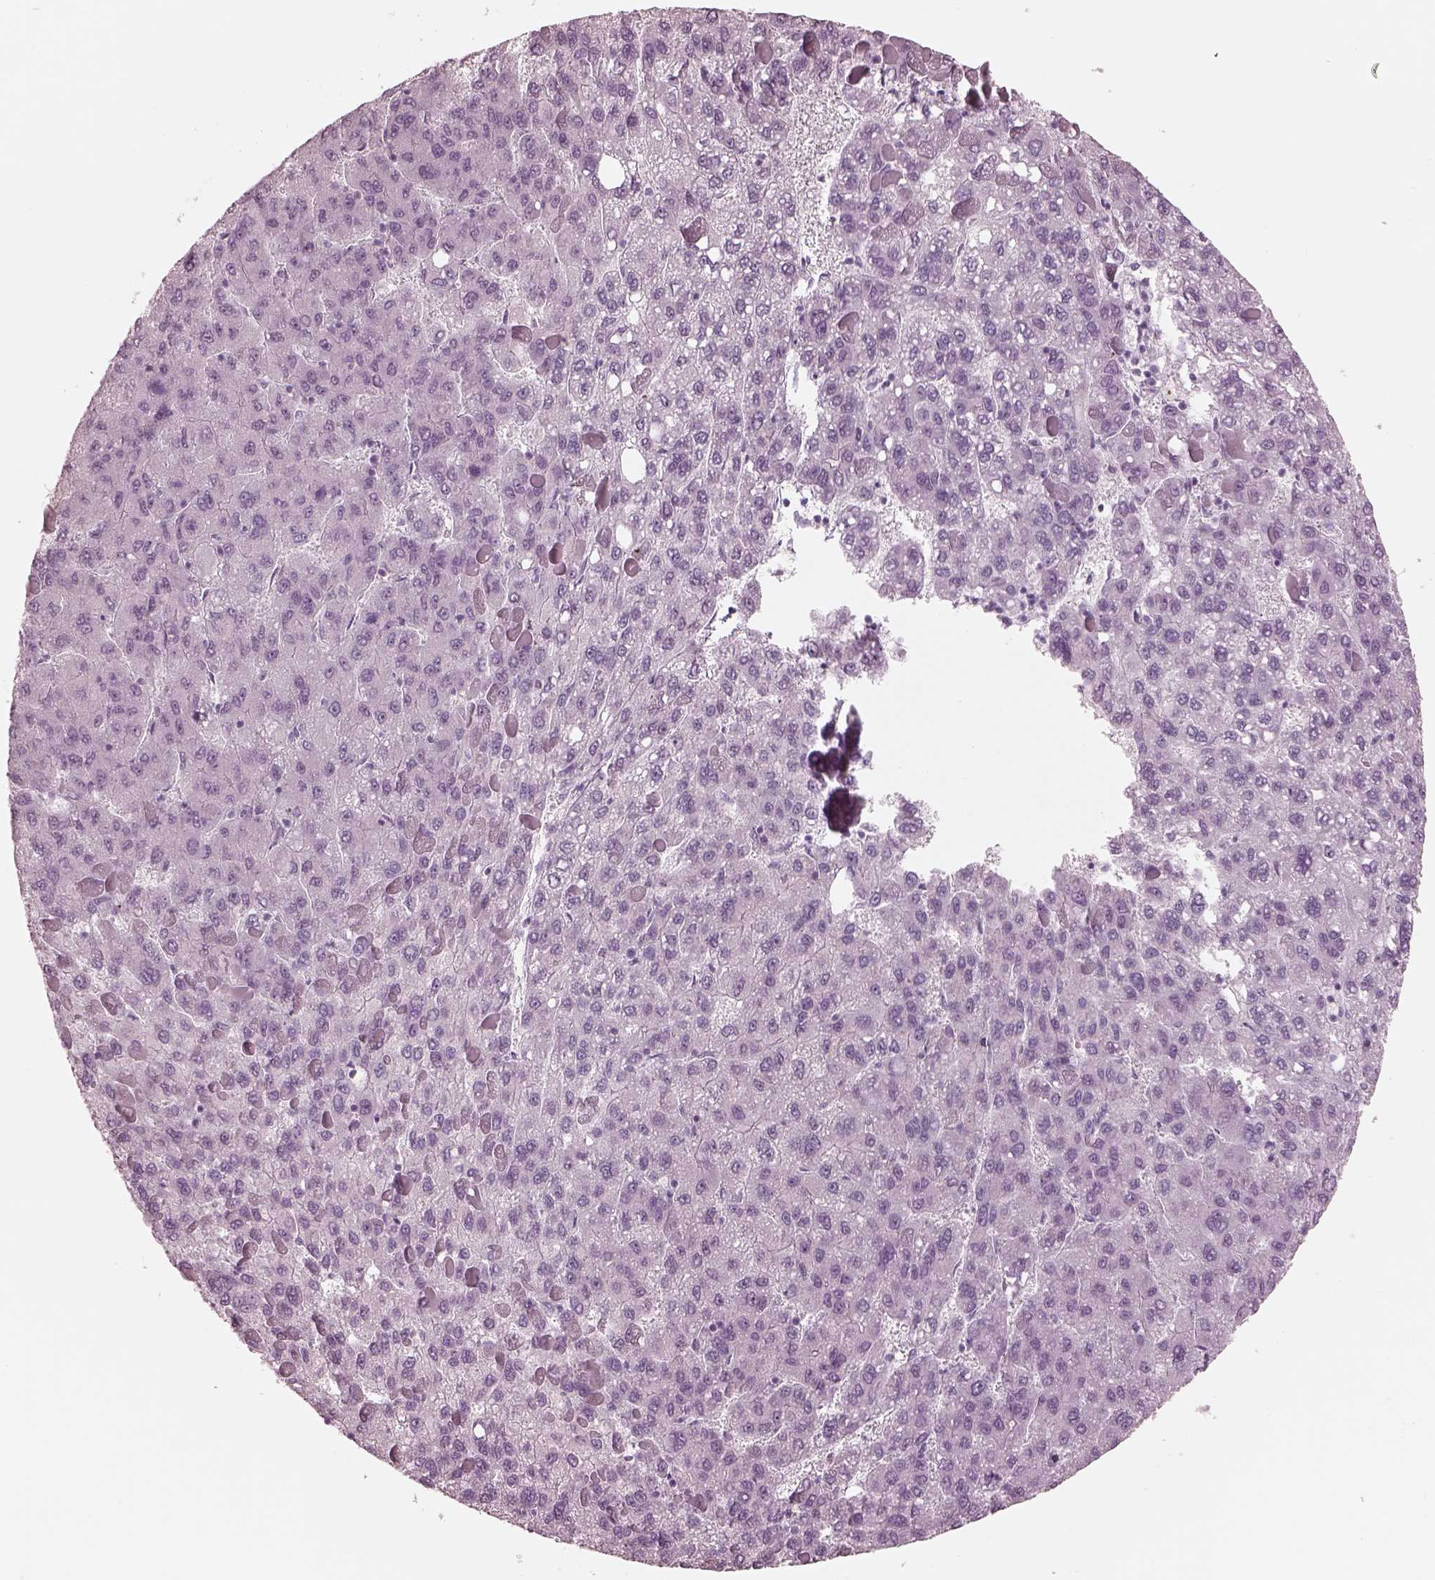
{"staining": {"intensity": "negative", "quantity": "none", "location": "none"}, "tissue": "liver cancer", "cell_type": "Tumor cells", "image_type": "cancer", "snomed": [{"axis": "morphology", "description": "Carcinoma, Hepatocellular, NOS"}, {"axis": "topography", "description": "Liver"}], "caption": "An IHC photomicrograph of hepatocellular carcinoma (liver) is shown. There is no staining in tumor cells of hepatocellular carcinoma (liver).", "gene": "KRTAP24-1", "patient": {"sex": "female", "age": 82}}